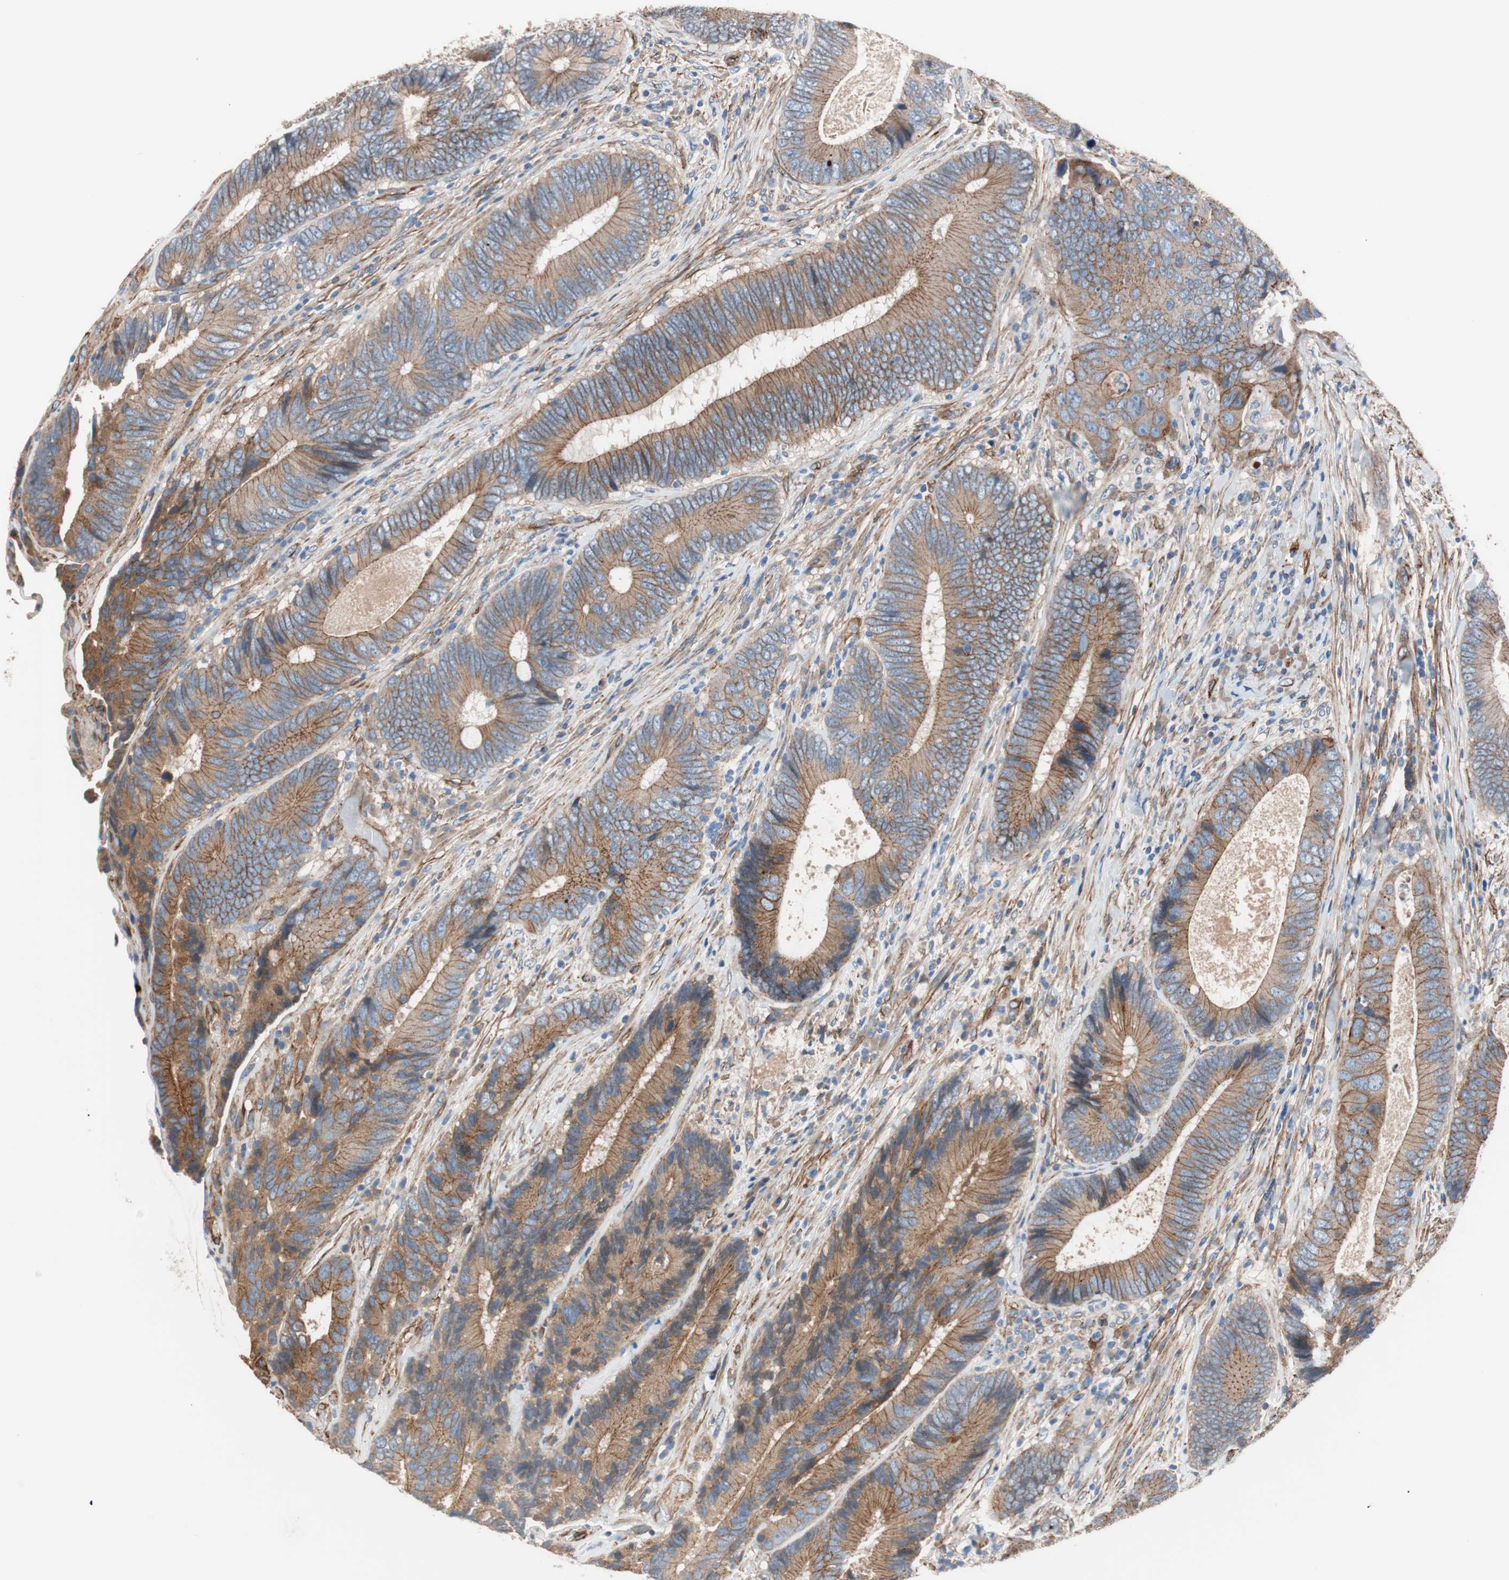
{"staining": {"intensity": "weak", "quantity": ">75%", "location": "cytoplasmic/membranous"}, "tissue": "colorectal cancer", "cell_type": "Tumor cells", "image_type": "cancer", "snomed": [{"axis": "morphology", "description": "Adenocarcinoma, NOS"}, {"axis": "topography", "description": "Colon"}], "caption": "Immunohistochemical staining of human adenocarcinoma (colorectal) reveals low levels of weak cytoplasmic/membranous staining in about >75% of tumor cells.", "gene": "SPINT1", "patient": {"sex": "female", "age": 78}}